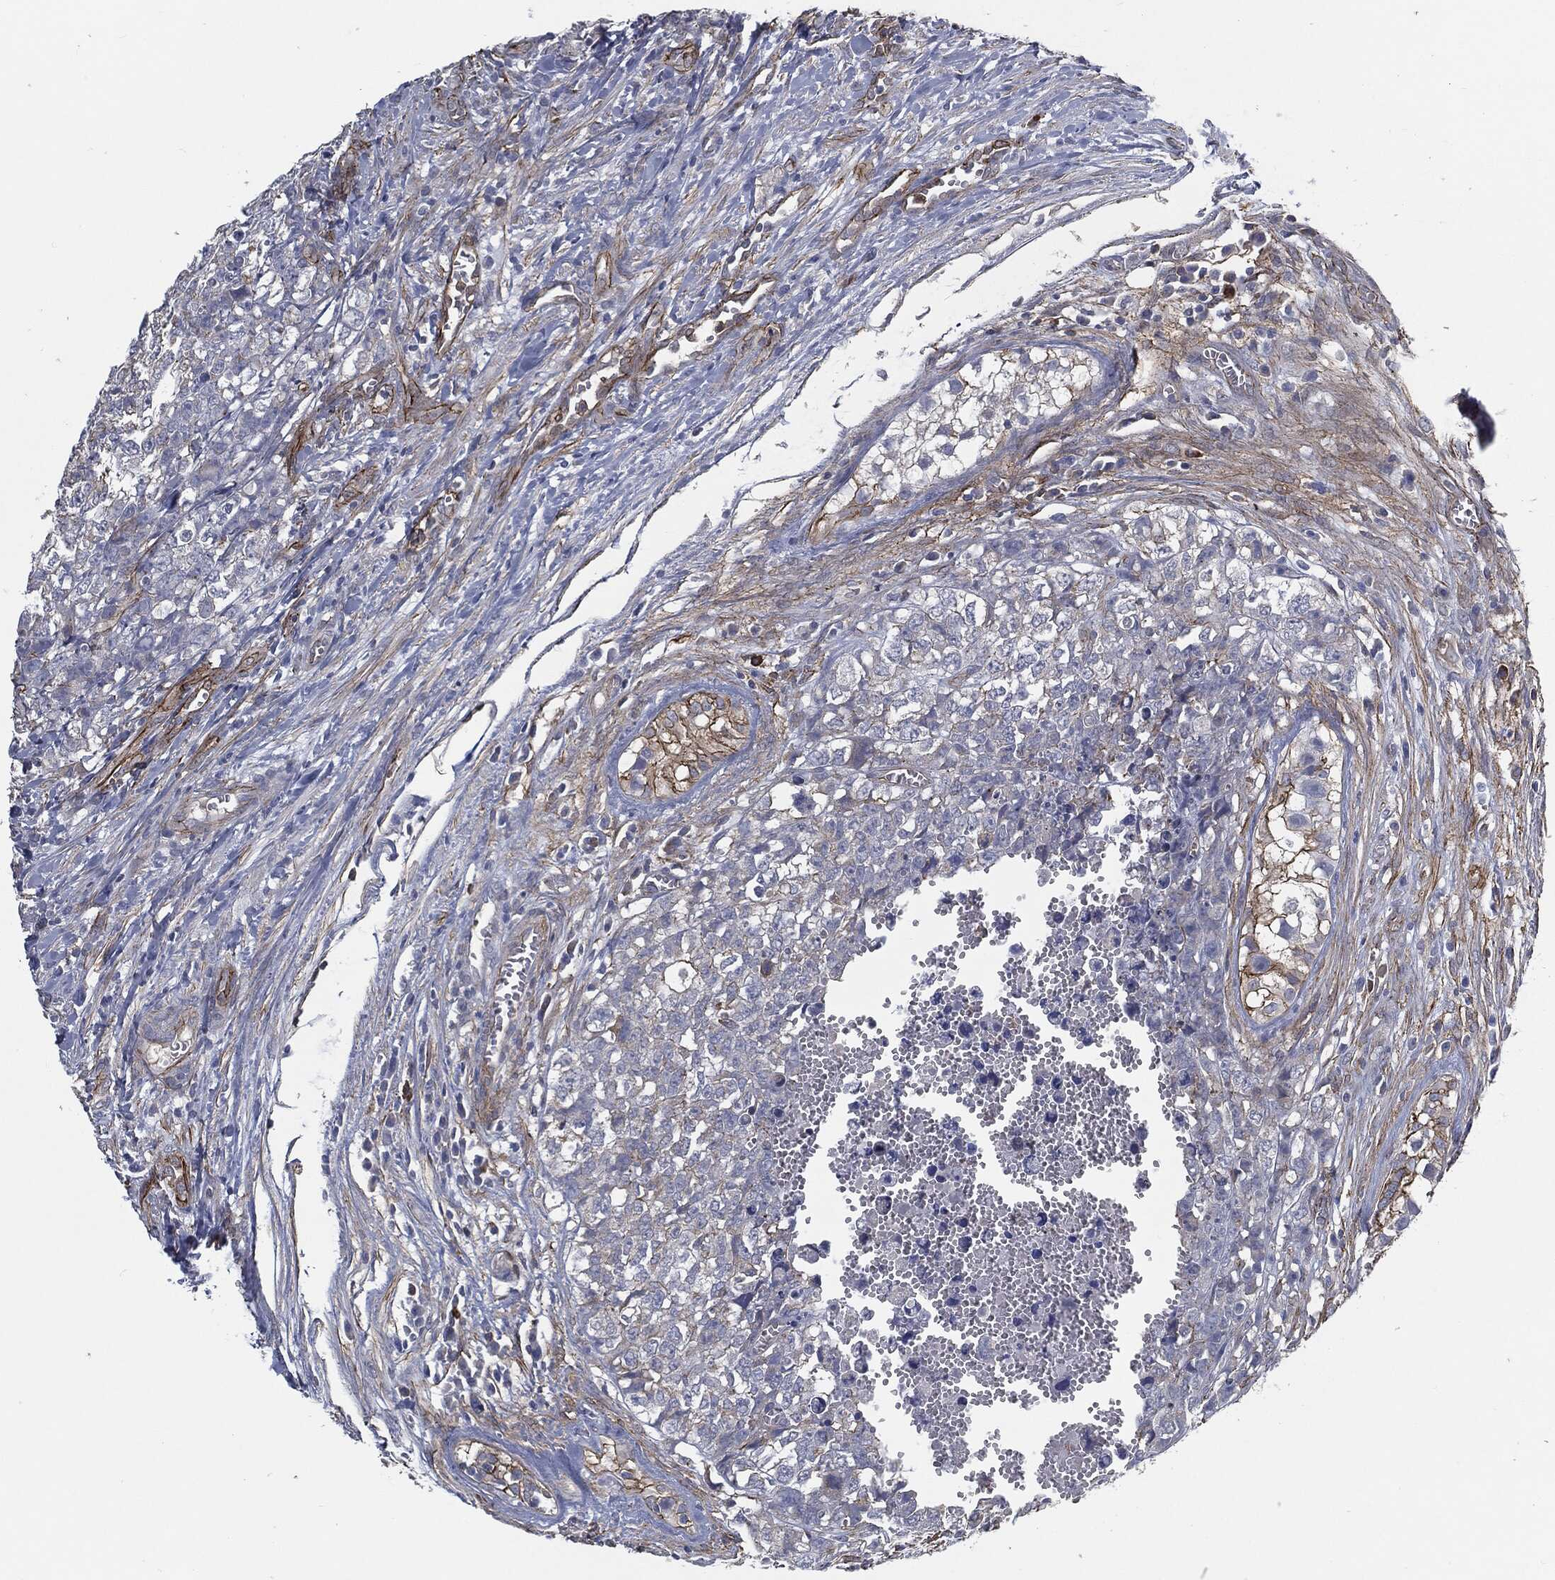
{"staining": {"intensity": "negative", "quantity": "none", "location": "none"}, "tissue": "testis cancer", "cell_type": "Tumor cells", "image_type": "cancer", "snomed": [{"axis": "morphology", "description": "Carcinoma, Embryonal, NOS"}, {"axis": "topography", "description": "Testis"}], "caption": "This is an immunohistochemistry (IHC) photomicrograph of testis cancer (embryonal carcinoma). There is no expression in tumor cells.", "gene": "SVIL", "patient": {"sex": "male", "age": 23}}